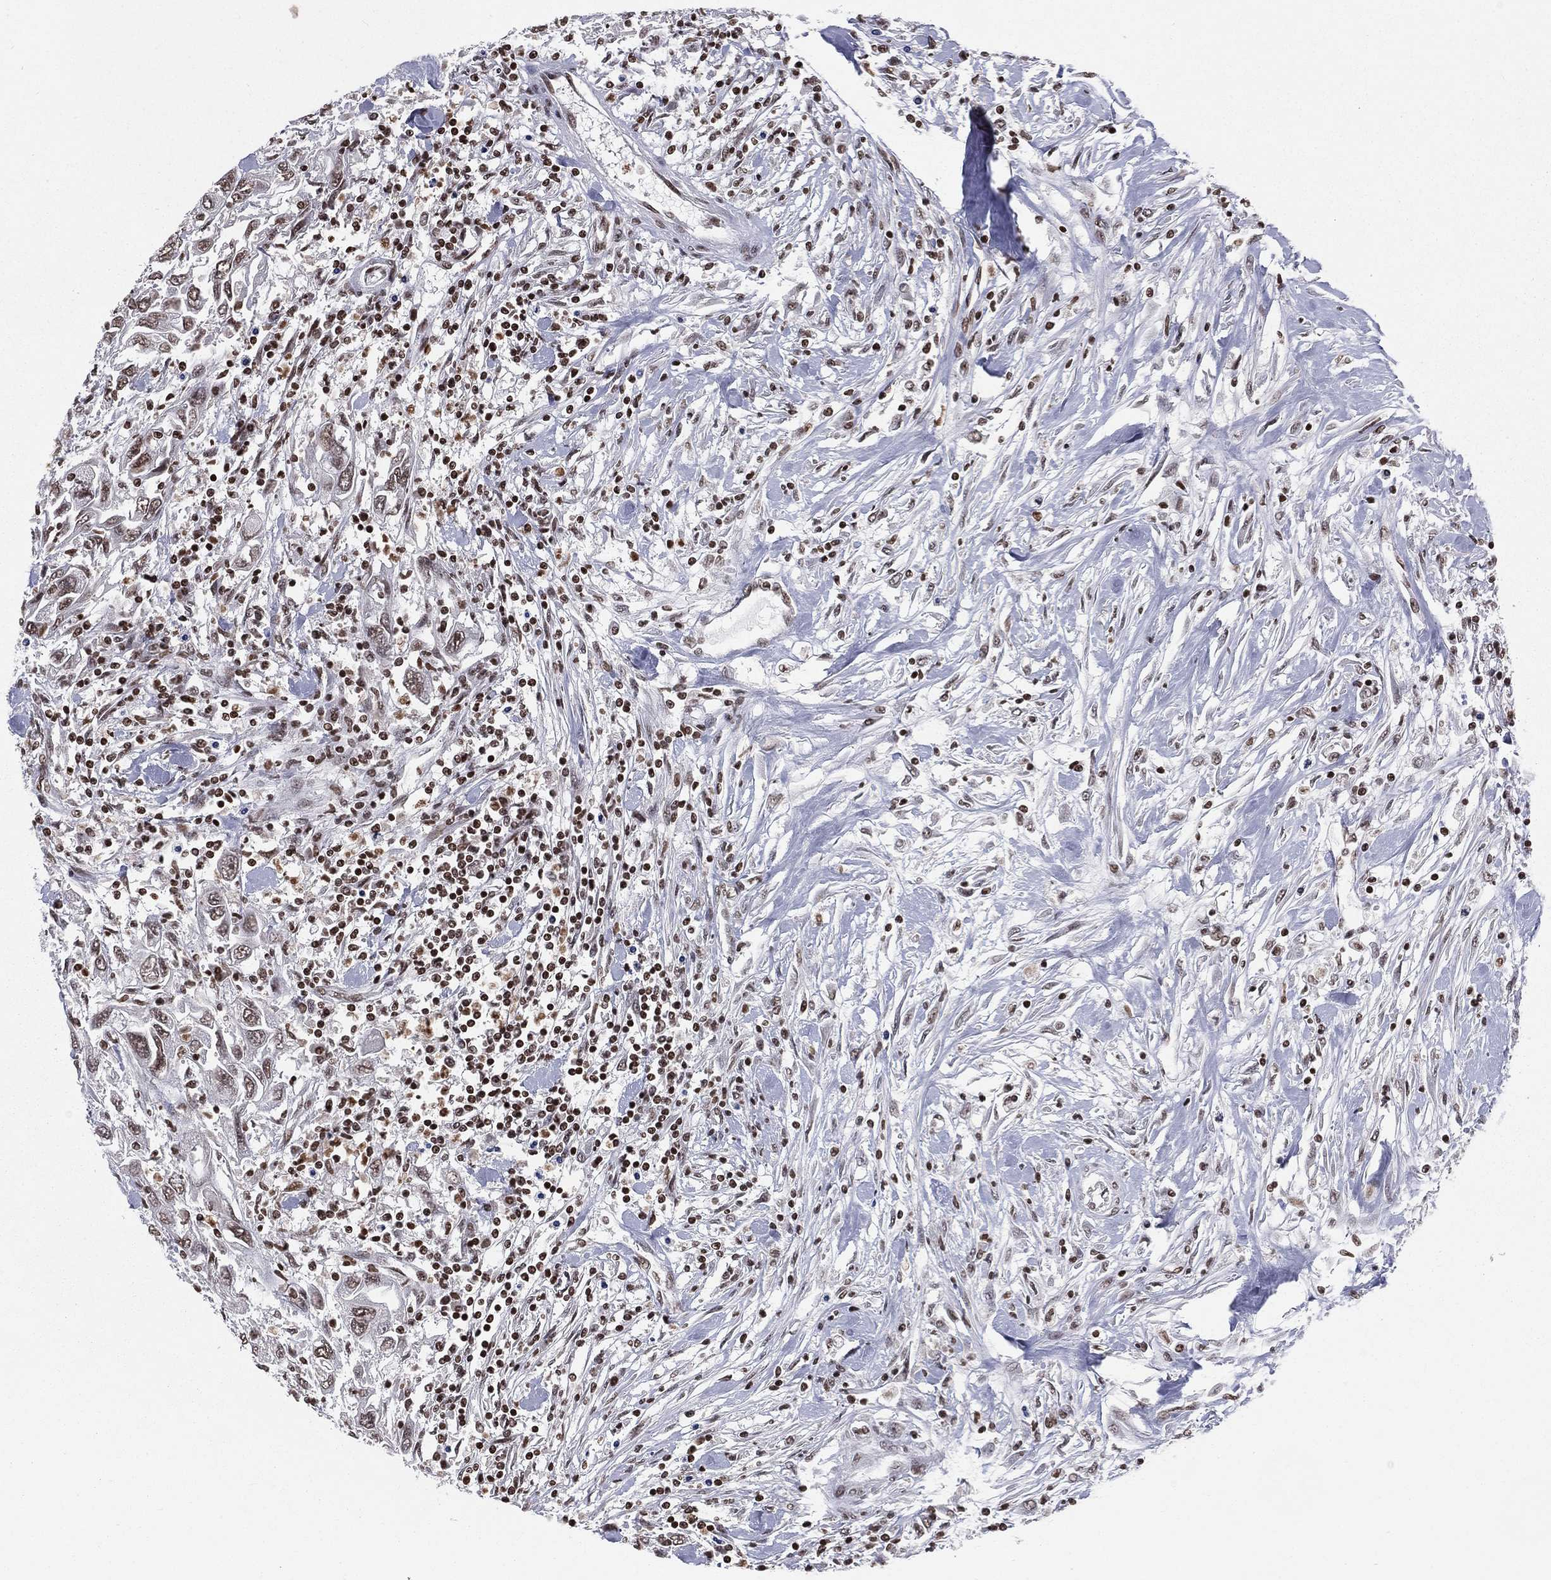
{"staining": {"intensity": "weak", "quantity": ">75%", "location": "nuclear"}, "tissue": "urothelial cancer", "cell_type": "Tumor cells", "image_type": "cancer", "snomed": [{"axis": "morphology", "description": "Urothelial carcinoma, High grade"}, {"axis": "topography", "description": "Urinary bladder"}], "caption": "The histopathology image shows staining of urothelial cancer, revealing weak nuclear protein staining (brown color) within tumor cells.", "gene": "RFX7", "patient": {"sex": "male", "age": 76}}